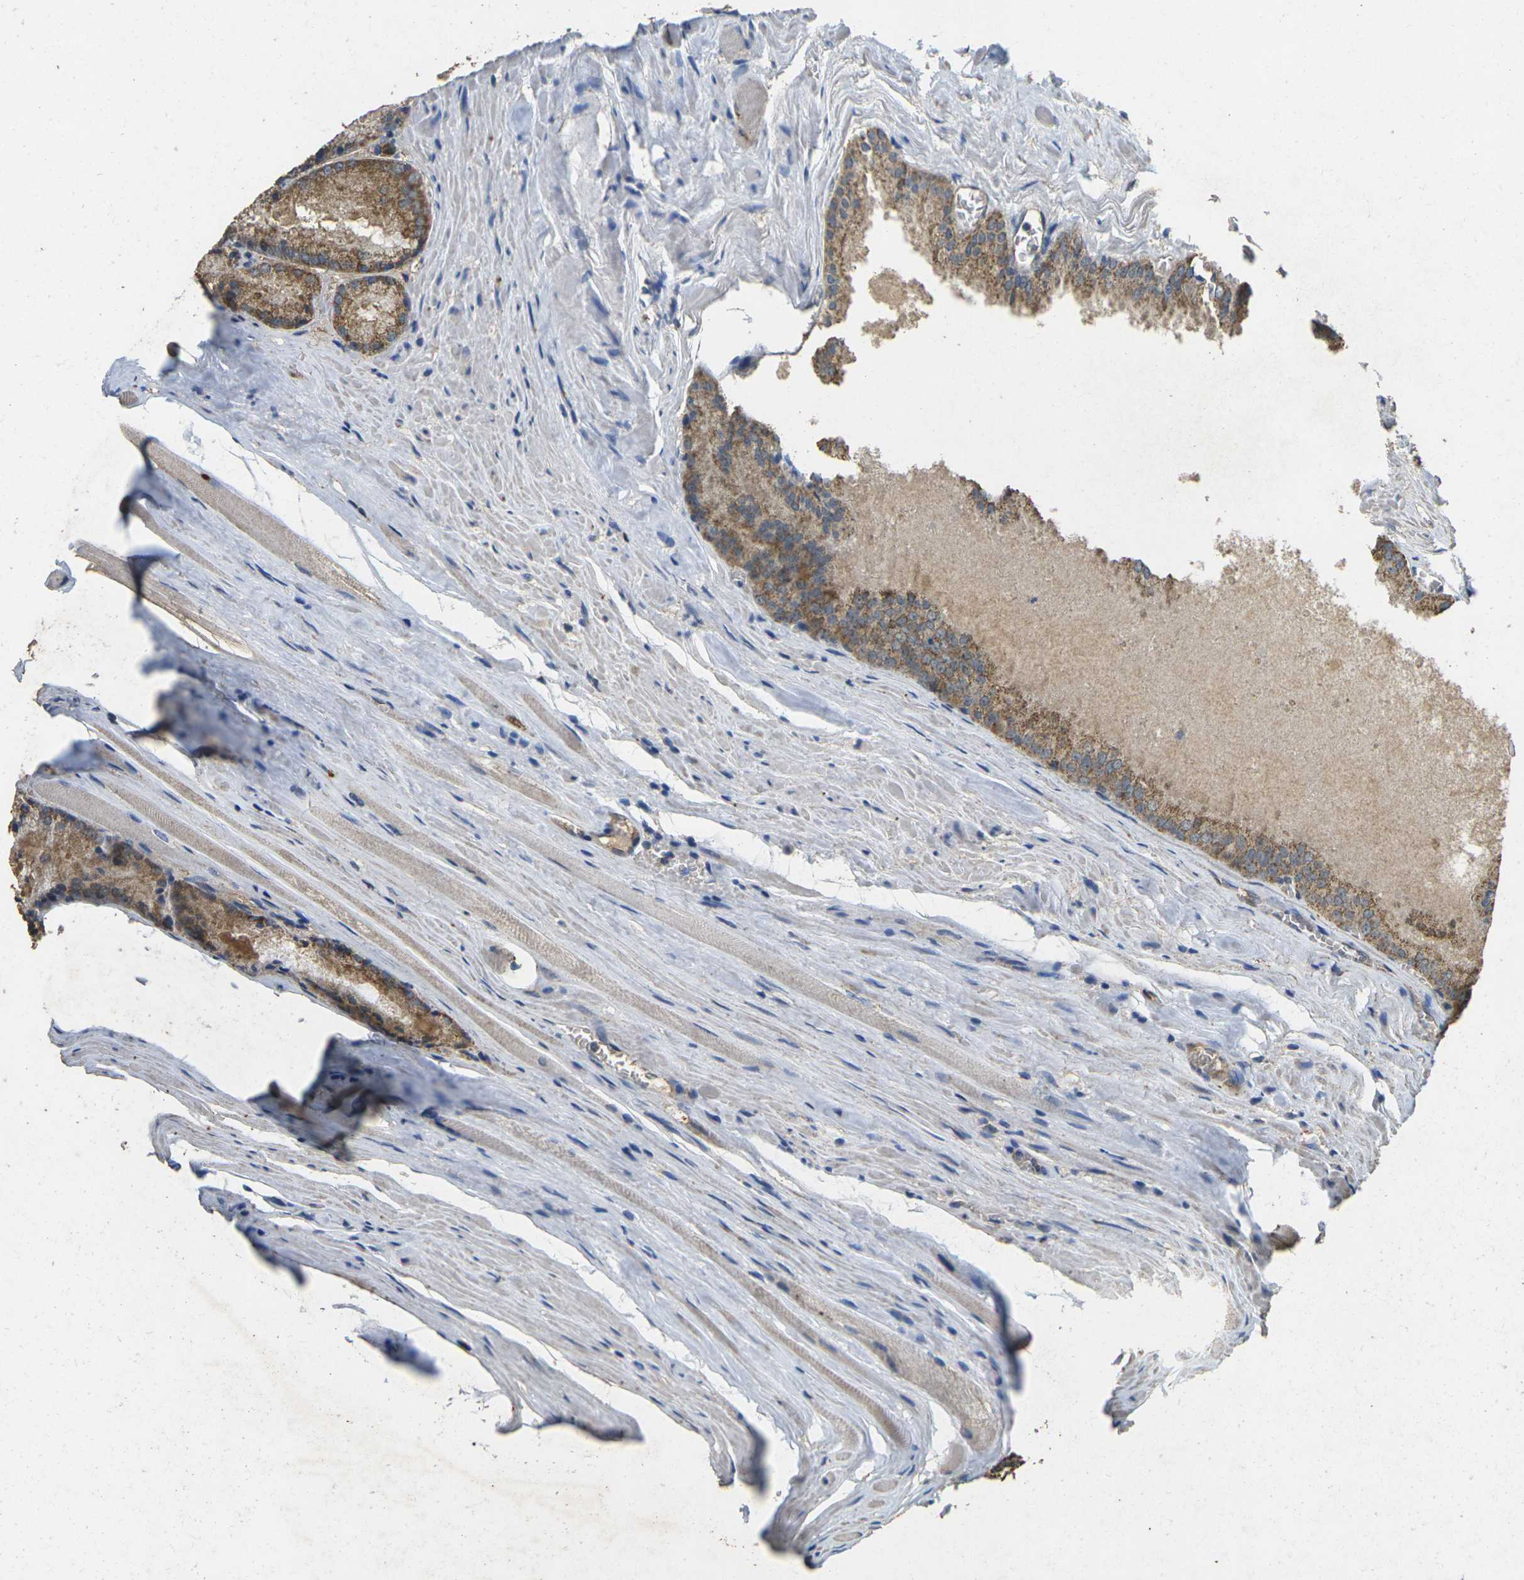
{"staining": {"intensity": "moderate", "quantity": ">75%", "location": "cytoplasmic/membranous"}, "tissue": "prostate cancer", "cell_type": "Tumor cells", "image_type": "cancer", "snomed": [{"axis": "morphology", "description": "Adenocarcinoma, Low grade"}, {"axis": "topography", "description": "Prostate"}], "caption": "Immunohistochemistry (IHC) (DAB (3,3'-diaminobenzidine)) staining of human prostate cancer exhibits moderate cytoplasmic/membranous protein staining in about >75% of tumor cells. Nuclei are stained in blue.", "gene": "MAPK11", "patient": {"sex": "male", "age": 64}}